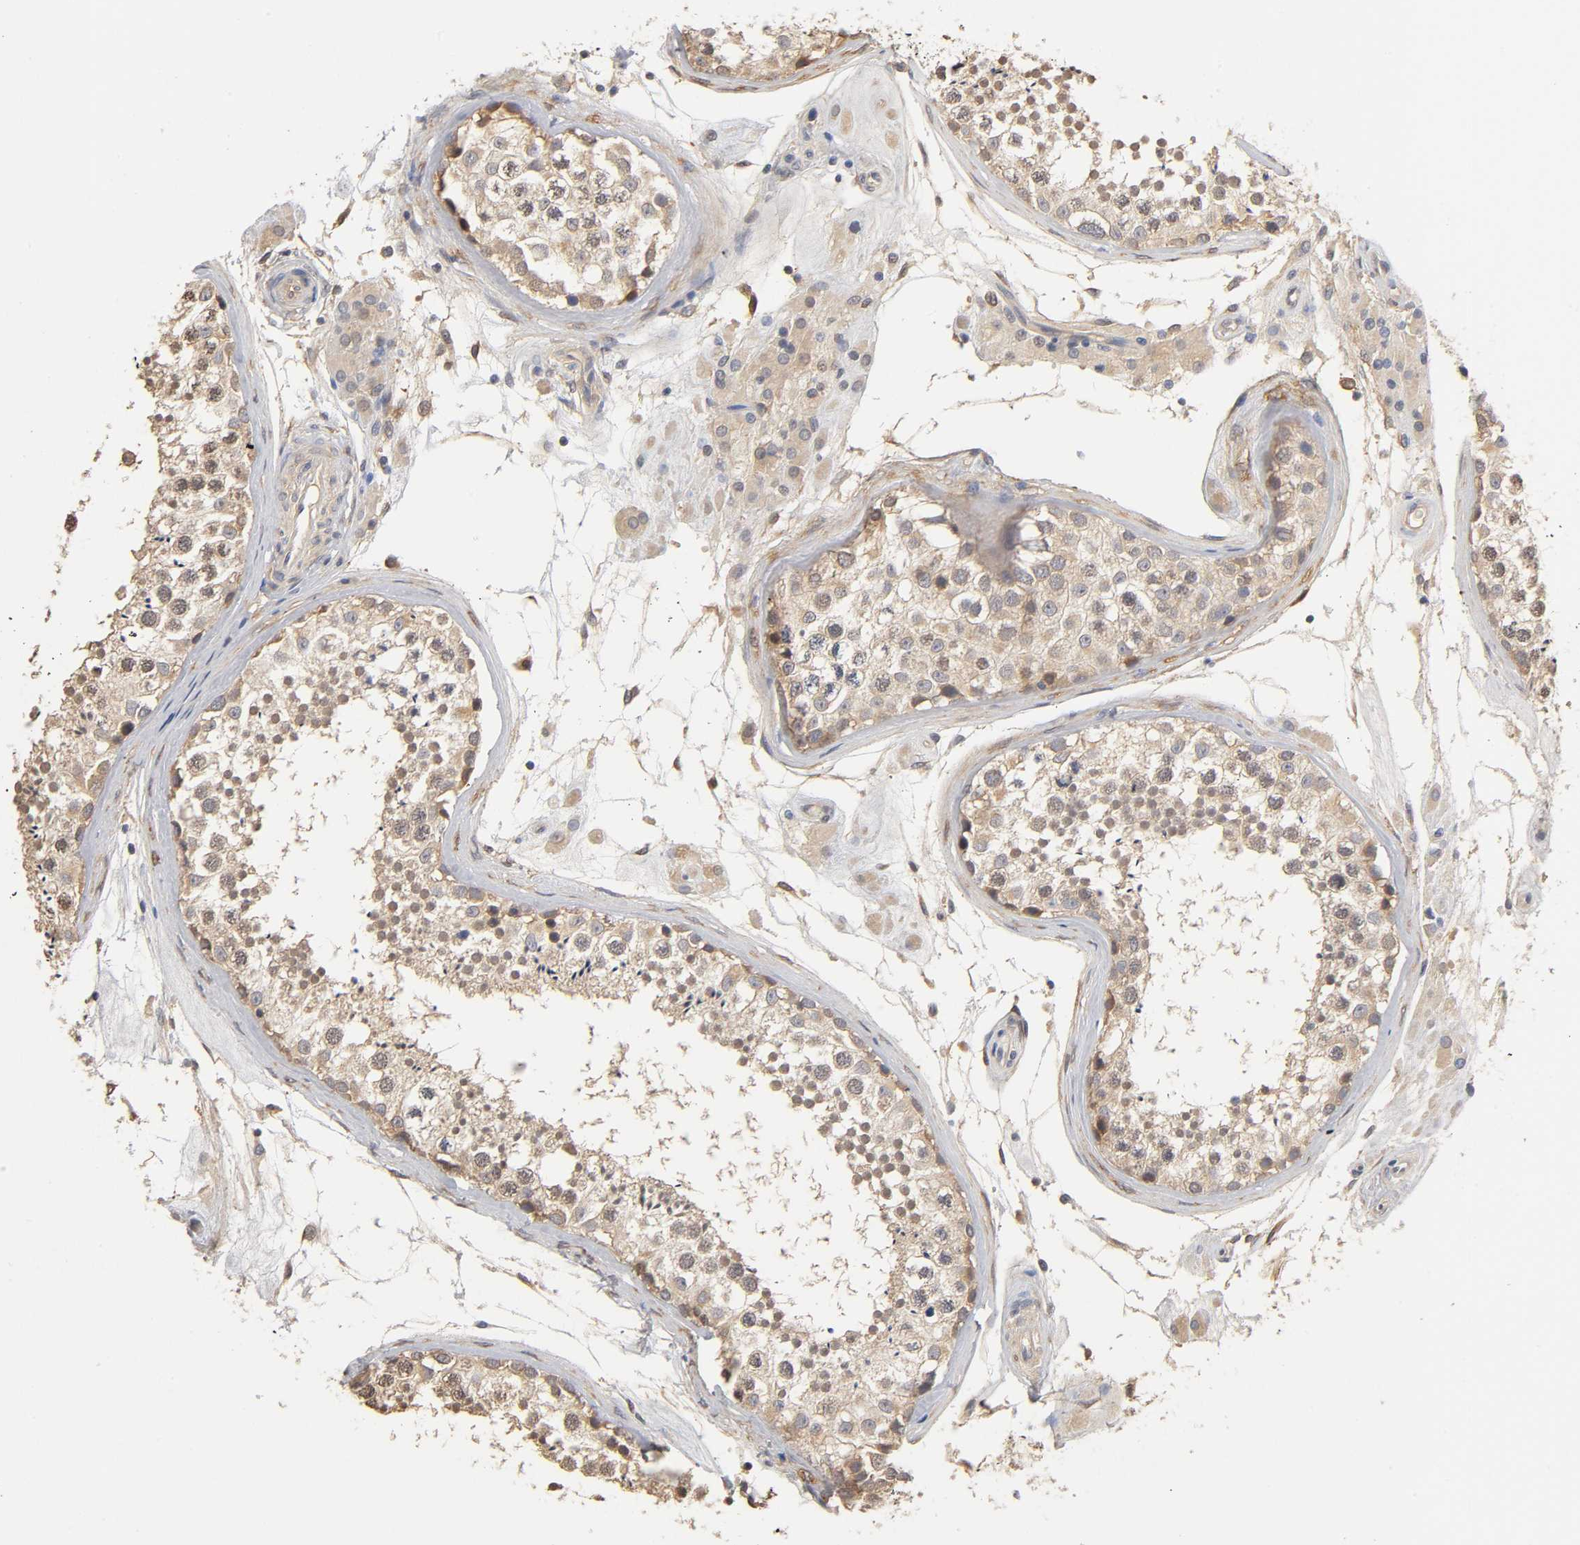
{"staining": {"intensity": "weak", "quantity": "25%-75%", "location": "nuclear"}, "tissue": "testis", "cell_type": "Cells in seminiferous ducts", "image_type": "normal", "snomed": [{"axis": "morphology", "description": "Normal tissue, NOS"}, {"axis": "topography", "description": "Testis"}], "caption": "Approximately 25%-75% of cells in seminiferous ducts in benign testis reveal weak nuclear protein positivity as visualized by brown immunohistochemical staining.", "gene": "PDE5A", "patient": {"sex": "male", "age": 46}}